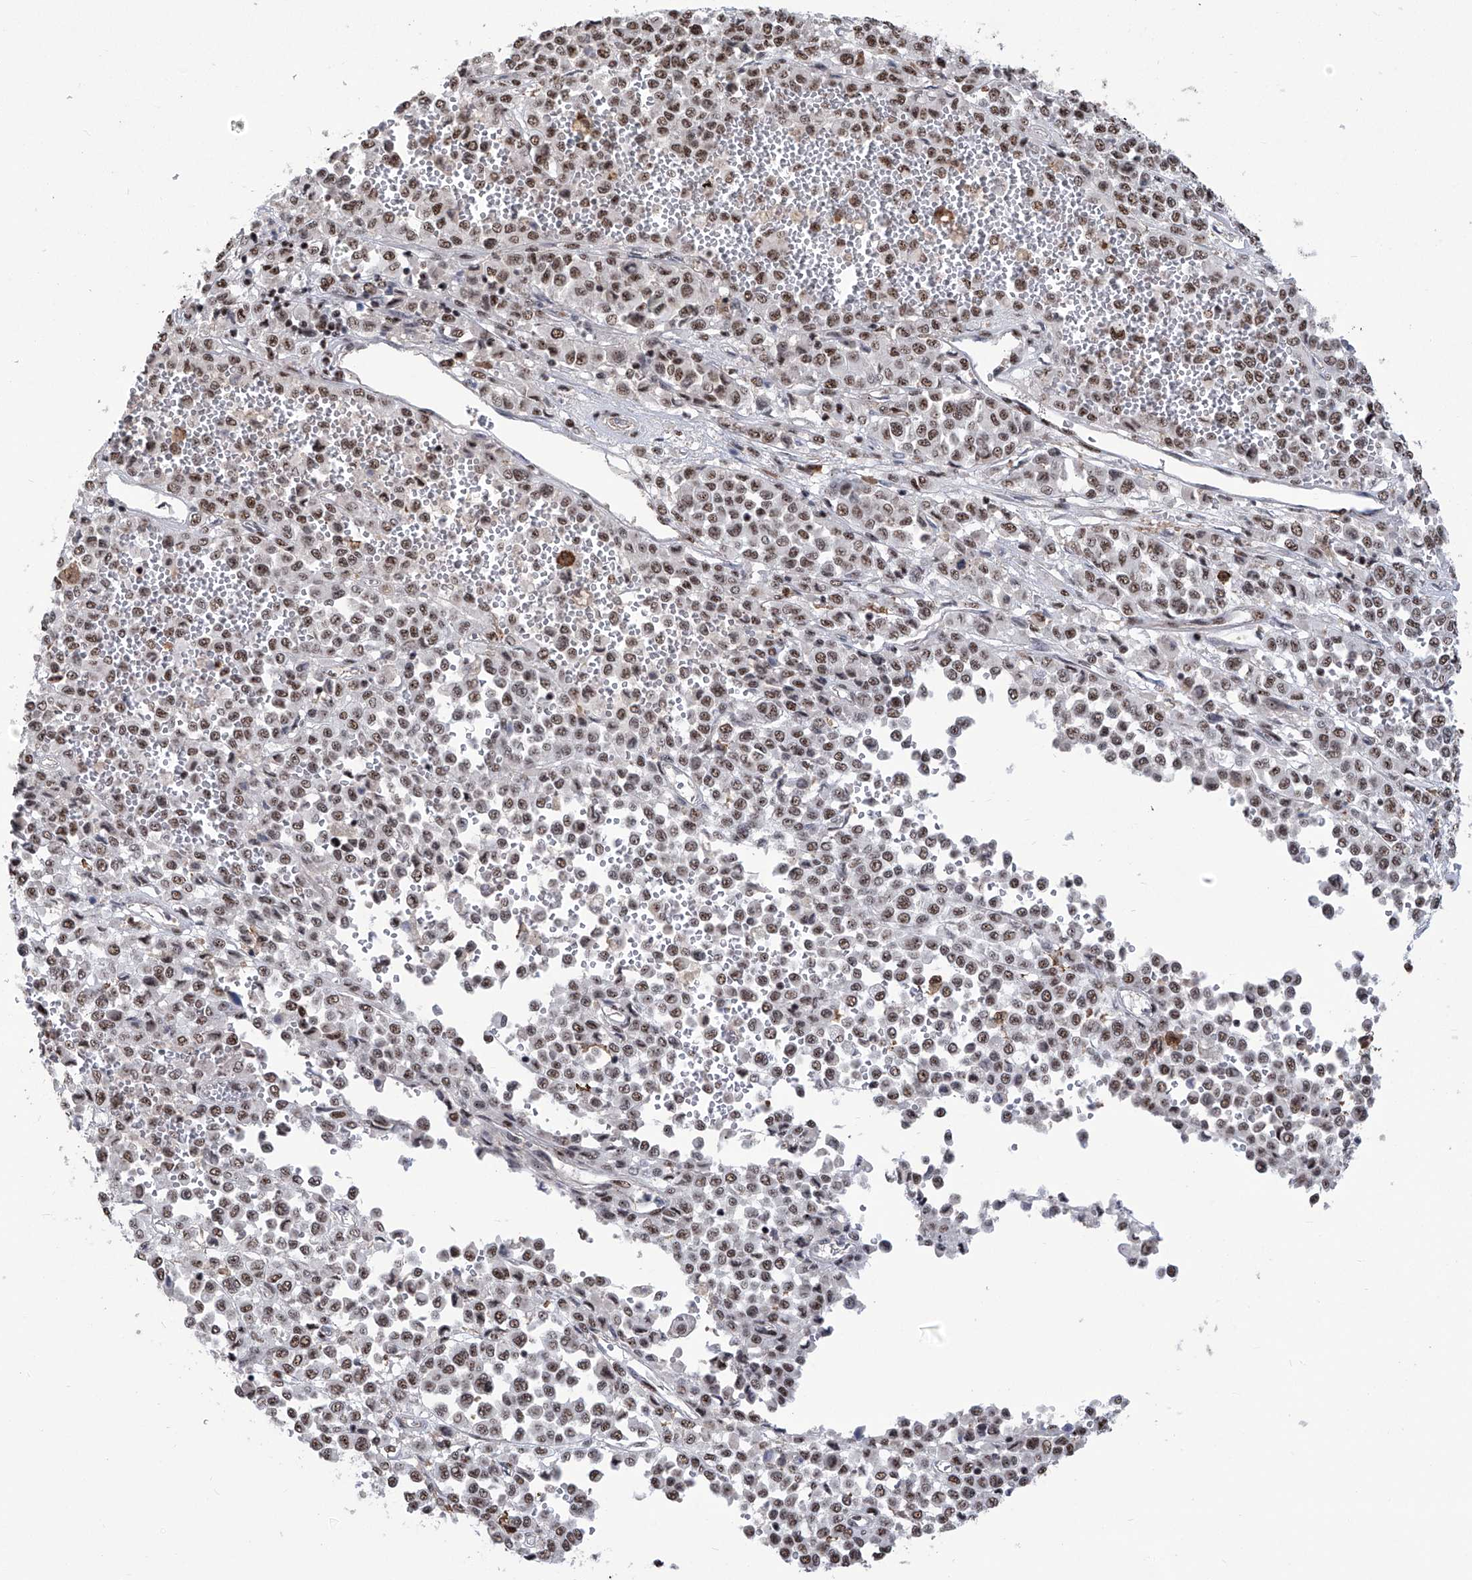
{"staining": {"intensity": "moderate", "quantity": ">75%", "location": "nuclear"}, "tissue": "melanoma", "cell_type": "Tumor cells", "image_type": "cancer", "snomed": [{"axis": "morphology", "description": "Malignant melanoma, Metastatic site"}, {"axis": "topography", "description": "Pancreas"}], "caption": "Malignant melanoma (metastatic site) stained for a protein (brown) shows moderate nuclear positive staining in approximately >75% of tumor cells.", "gene": "FBXL4", "patient": {"sex": "female", "age": 30}}